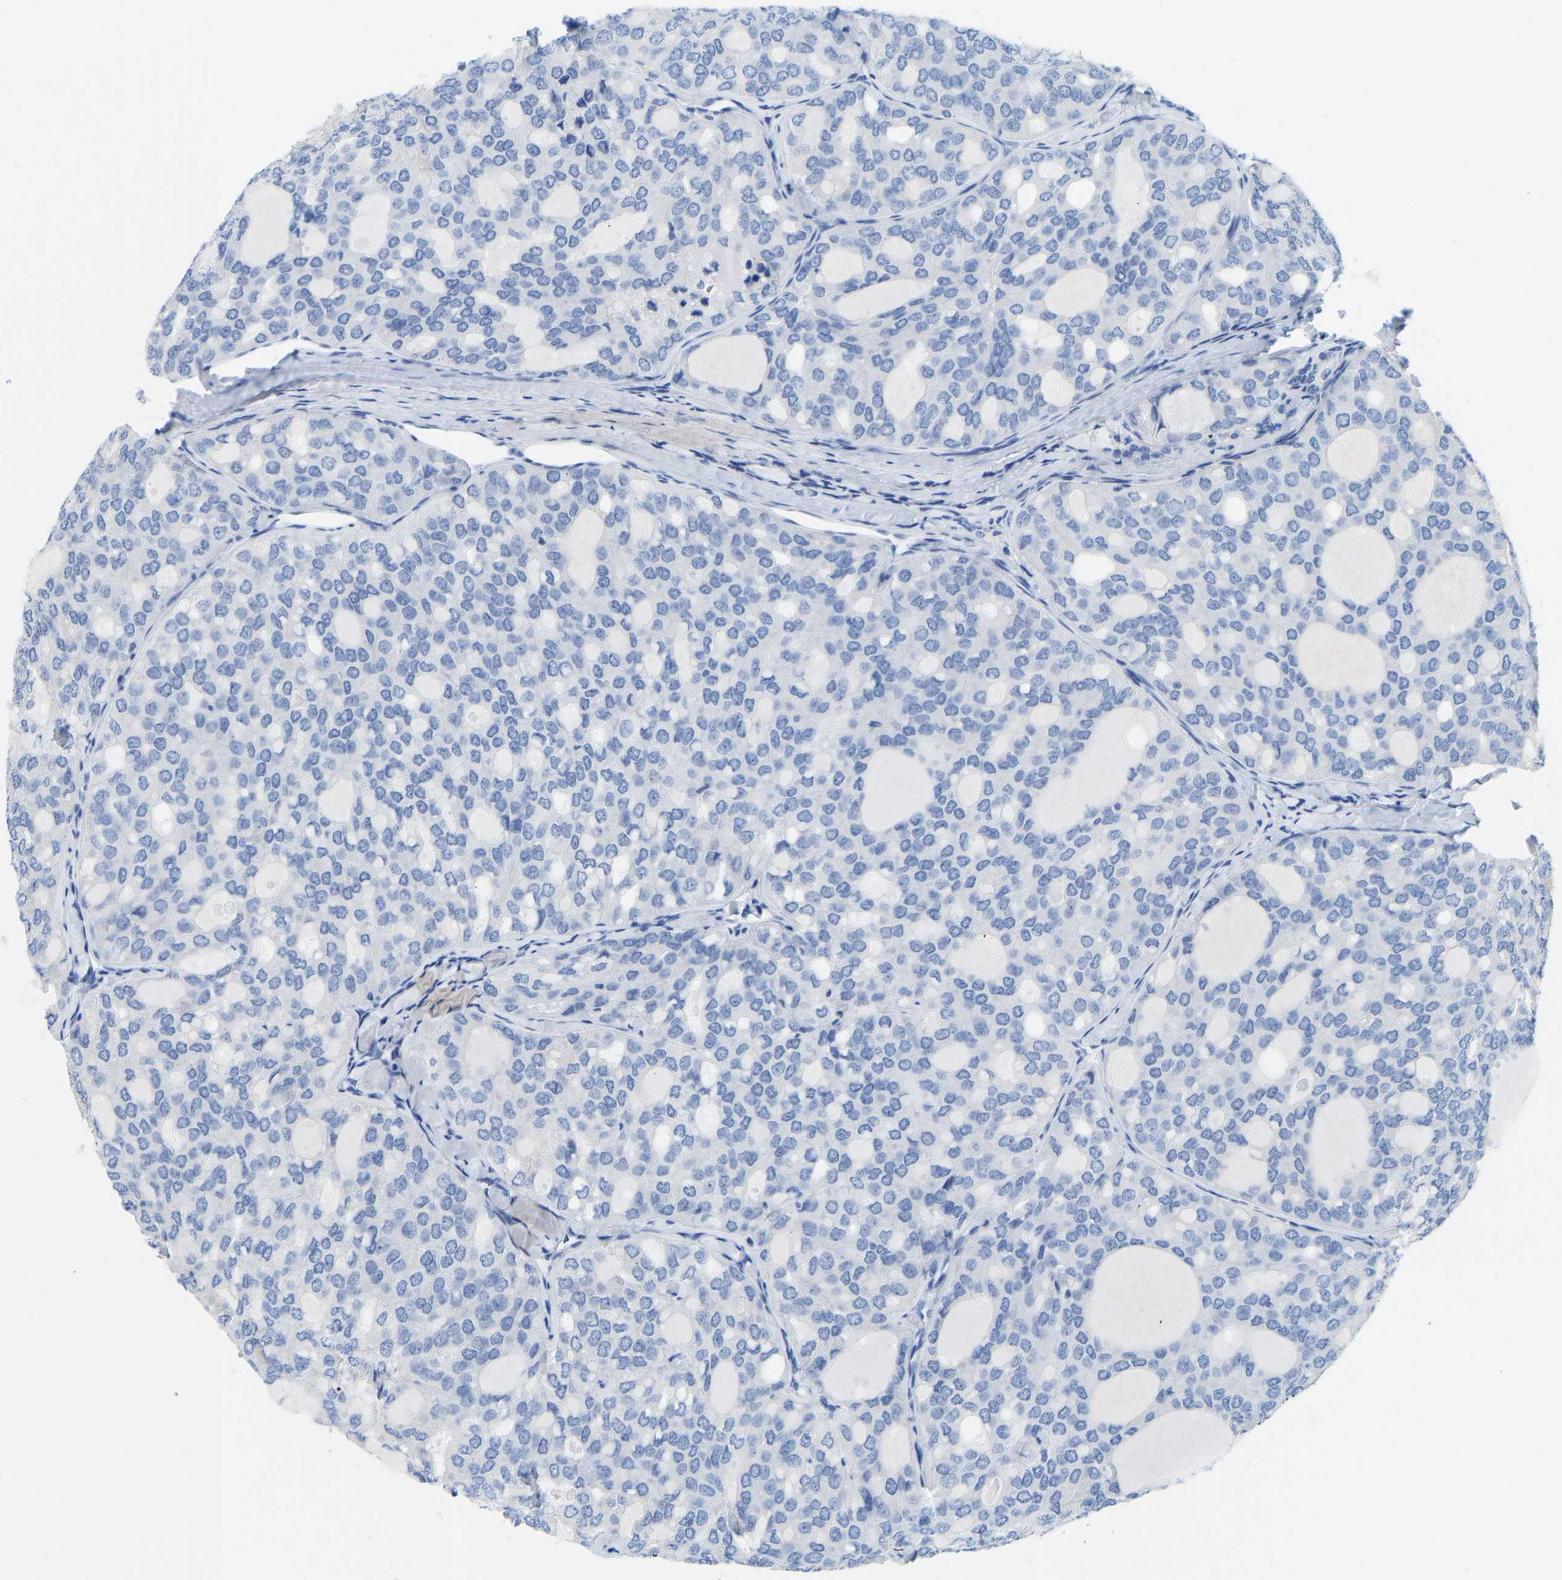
{"staining": {"intensity": "negative", "quantity": "none", "location": "none"}, "tissue": "thyroid cancer", "cell_type": "Tumor cells", "image_type": "cancer", "snomed": [{"axis": "morphology", "description": "Follicular adenoma carcinoma, NOS"}, {"axis": "topography", "description": "Thyroid gland"}], "caption": "A micrograph of thyroid cancer (follicular adenoma carcinoma) stained for a protein shows no brown staining in tumor cells.", "gene": "NKAIN3", "patient": {"sex": "male", "age": 75}}